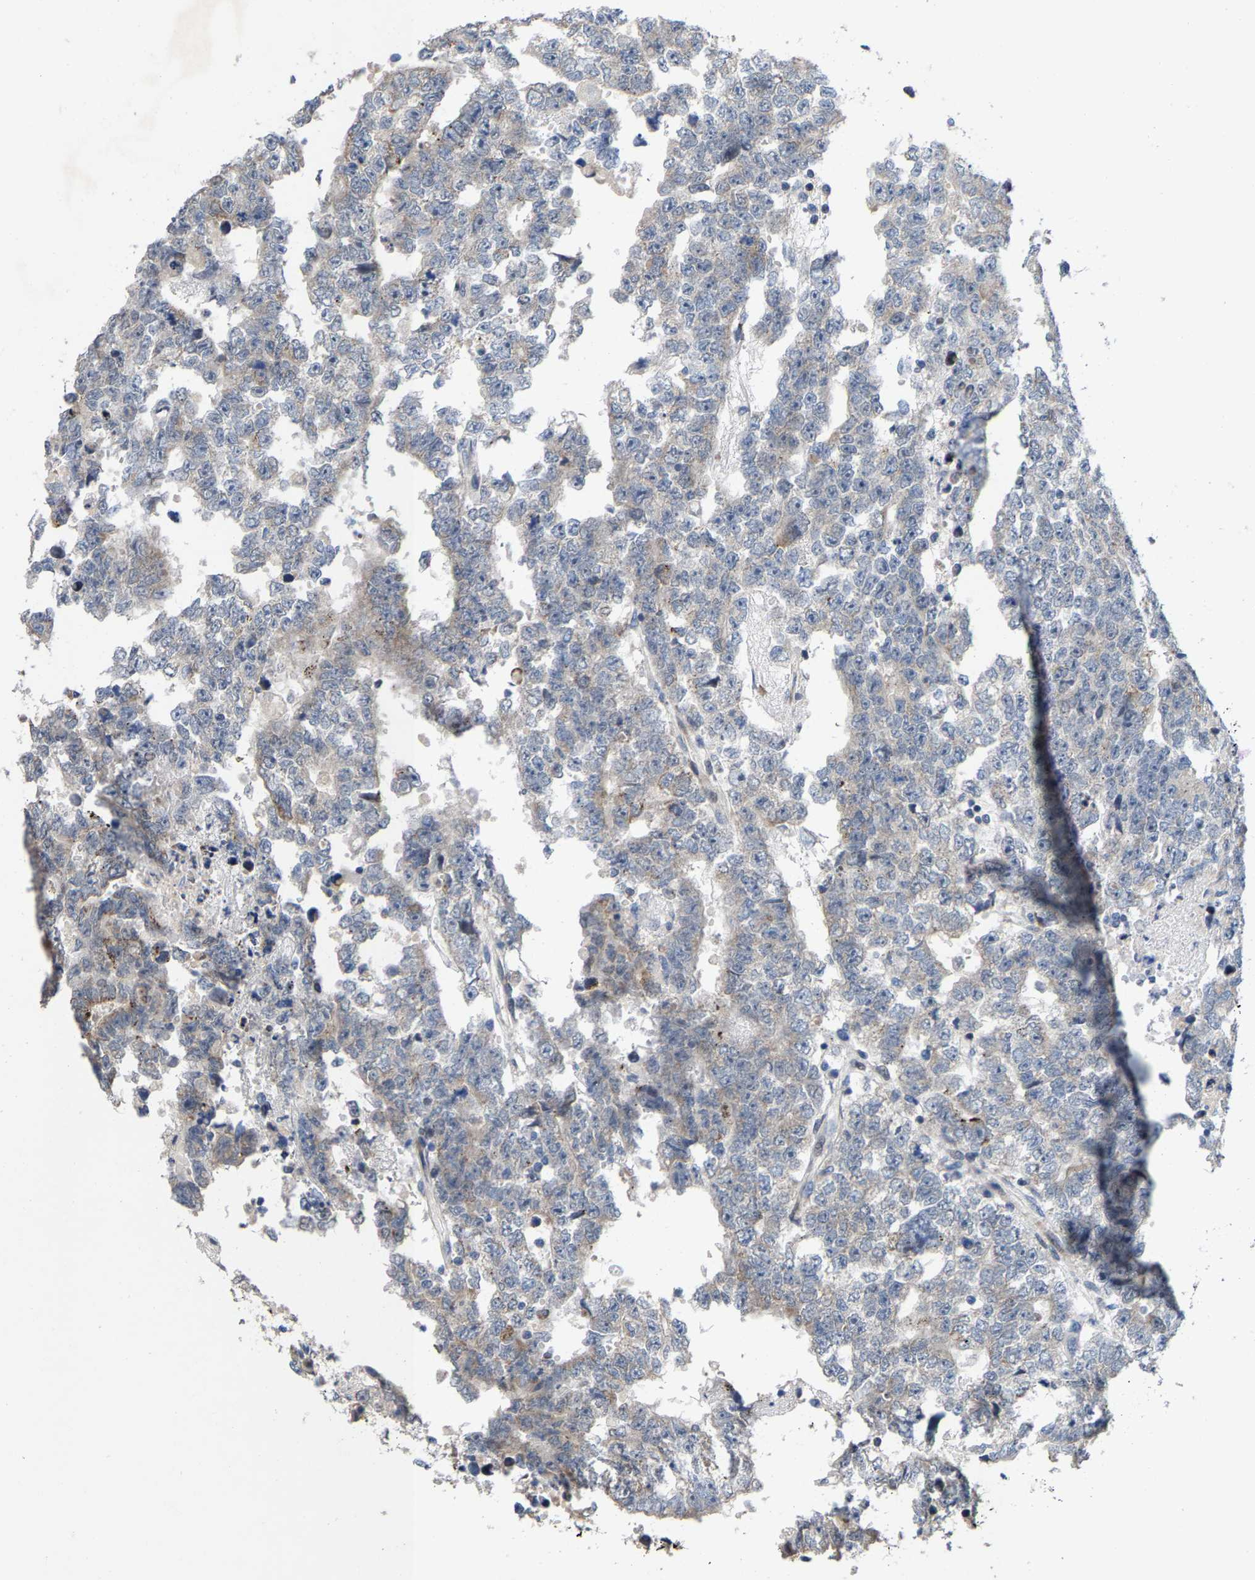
{"staining": {"intensity": "weak", "quantity": "25%-75%", "location": "cytoplasmic/membranous"}, "tissue": "testis cancer", "cell_type": "Tumor cells", "image_type": "cancer", "snomed": [{"axis": "morphology", "description": "Carcinoma, Embryonal, NOS"}, {"axis": "topography", "description": "Testis"}], "caption": "Embryonal carcinoma (testis) stained for a protein reveals weak cytoplasmic/membranous positivity in tumor cells.", "gene": "TDRKH", "patient": {"sex": "male", "age": 25}}